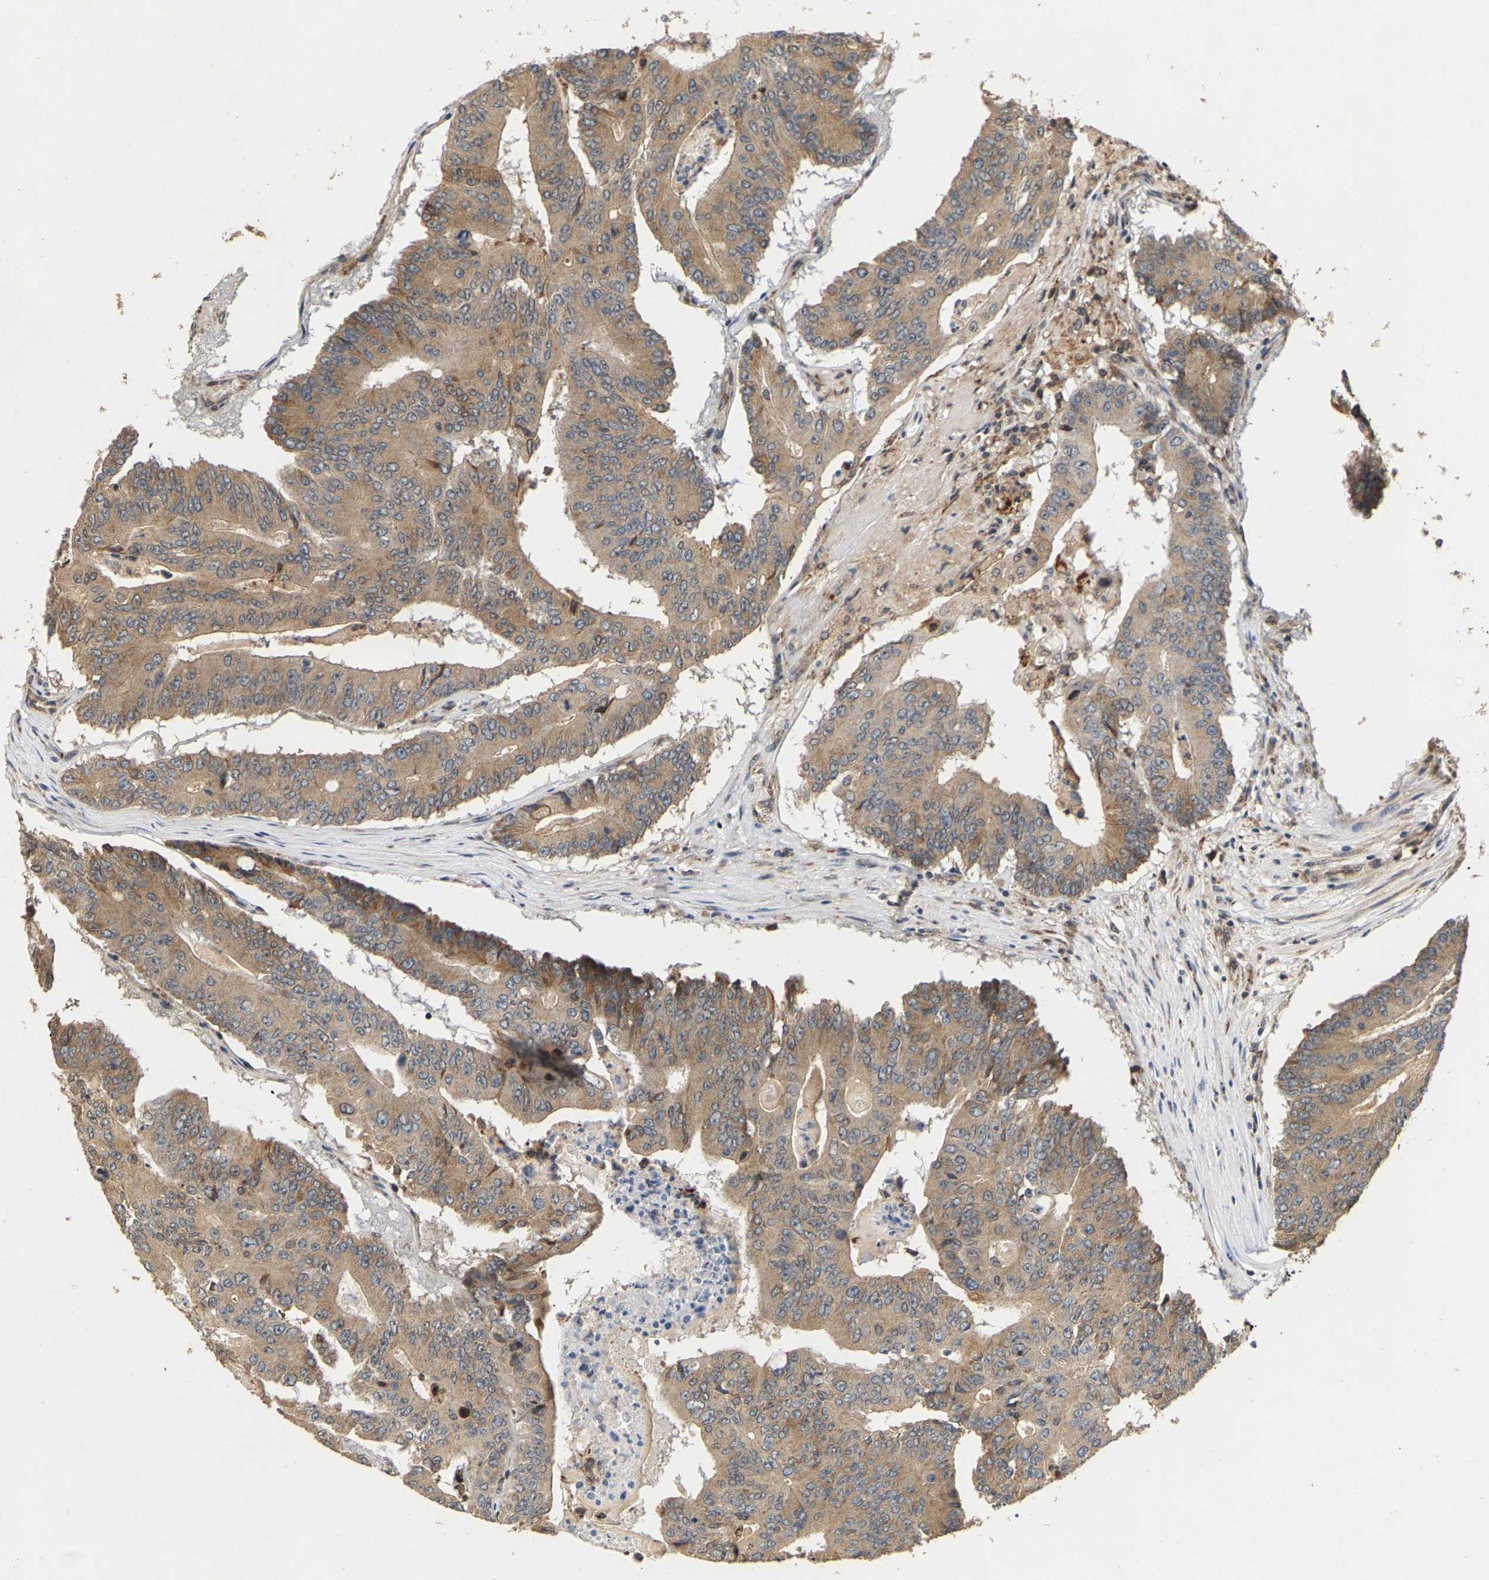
{"staining": {"intensity": "moderate", "quantity": ">75%", "location": "cytoplasmic/membranous"}, "tissue": "colorectal cancer", "cell_type": "Tumor cells", "image_type": "cancer", "snomed": [{"axis": "morphology", "description": "Adenocarcinoma, NOS"}, {"axis": "topography", "description": "Colon"}], "caption": "Approximately >75% of tumor cells in colorectal cancer (adenocarcinoma) show moderate cytoplasmic/membranous protein staining as visualized by brown immunohistochemical staining.", "gene": "CIDEC", "patient": {"sex": "male", "age": 87}}